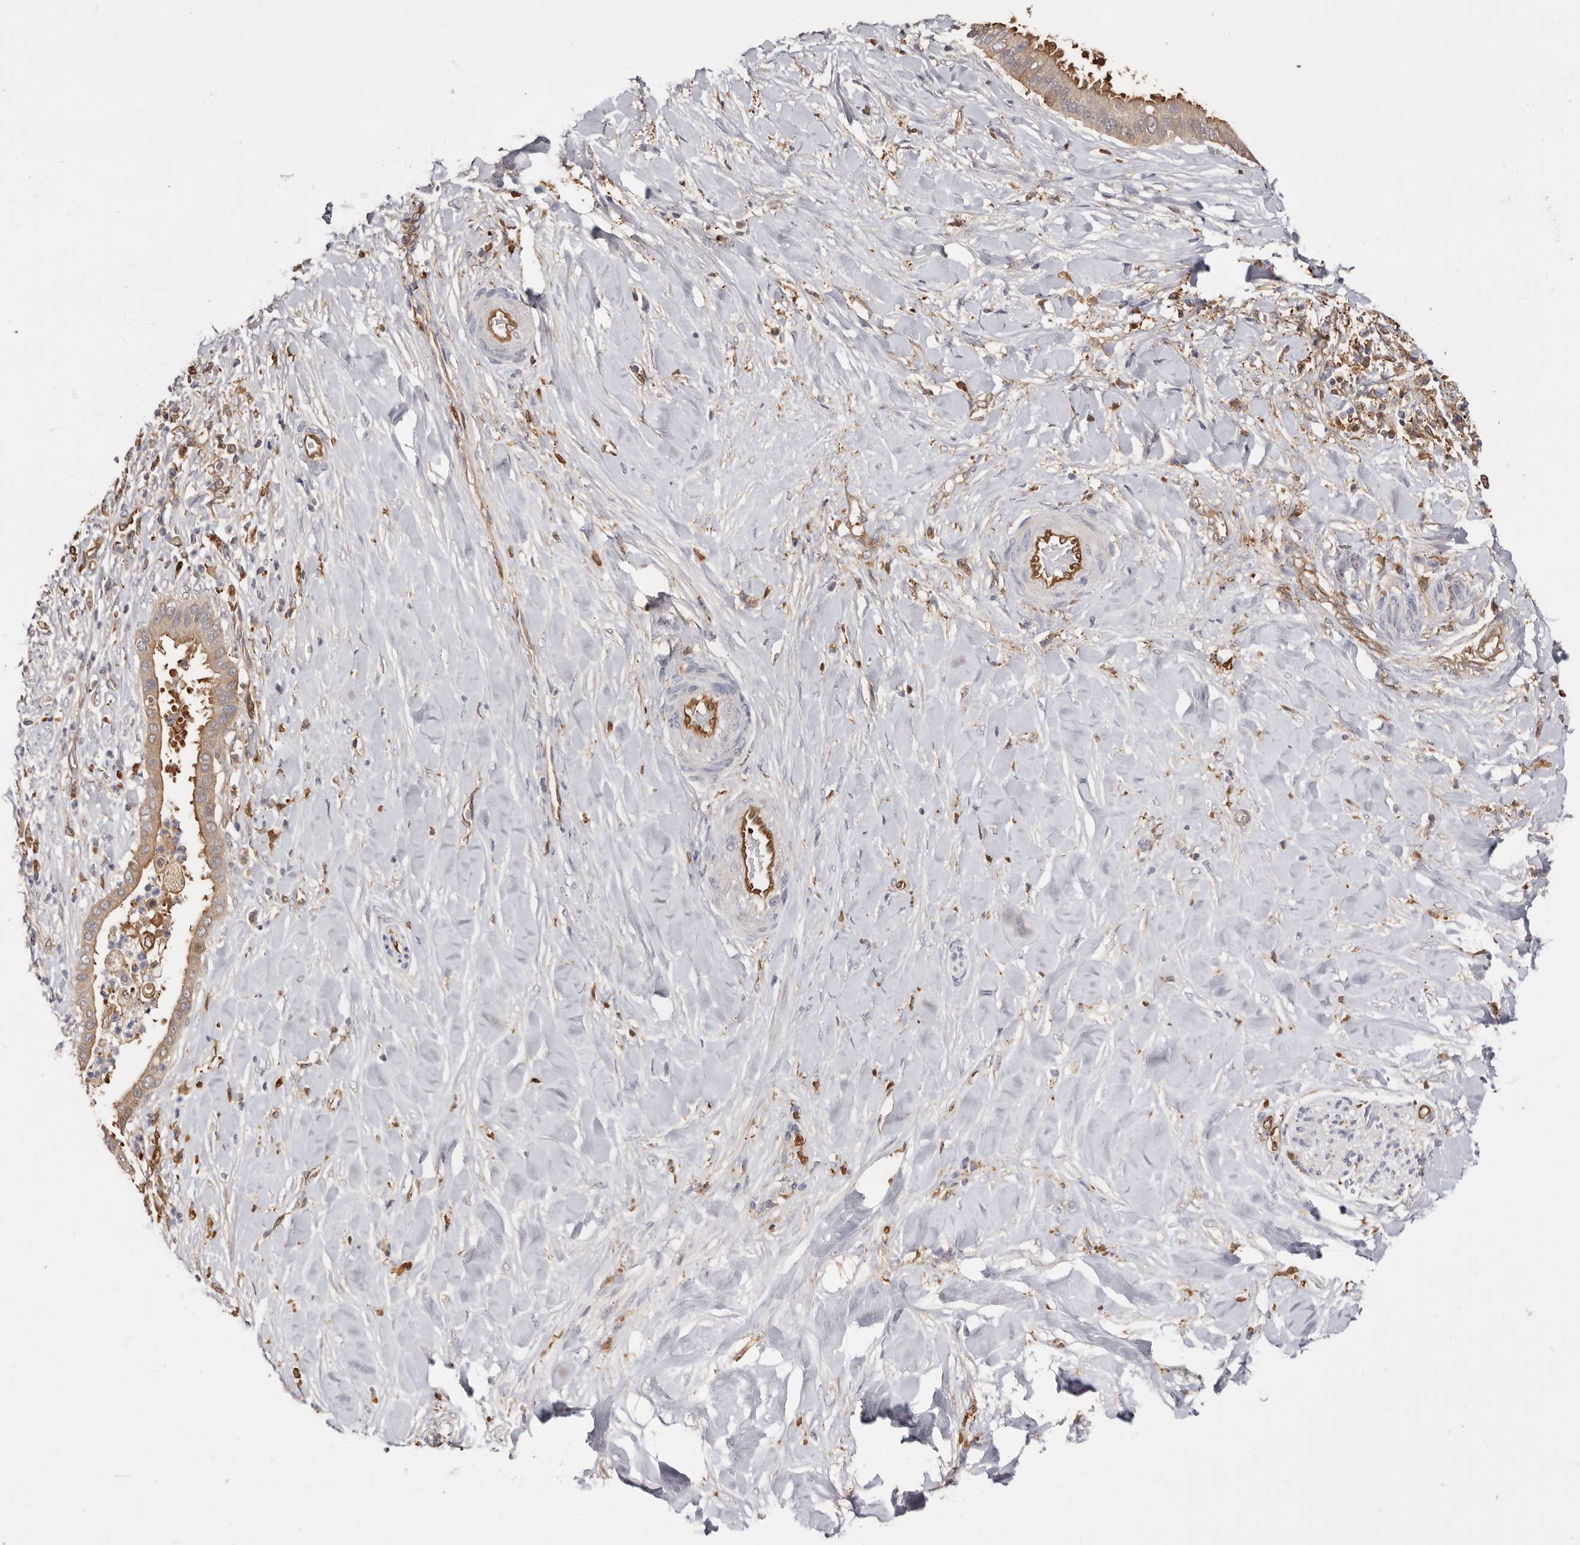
{"staining": {"intensity": "moderate", "quantity": ">75%", "location": "cytoplasmic/membranous"}, "tissue": "liver cancer", "cell_type": "Tumor cells", "image_type": "cancer", "snomed": [{"axis": "morphology", "description": "Cholangiocarcinoma"}, {"axis": "topography", "description": "Liver"}], "caption": "Brown immunohistochemical staining in liver cancer (cholangiocarcinoma) exhibits moderate cytoplasmic/membranous expression in approximately >75% of tumor cells.", "gene": "LAP3", "patient": {"sex": "female", "age": 54}}